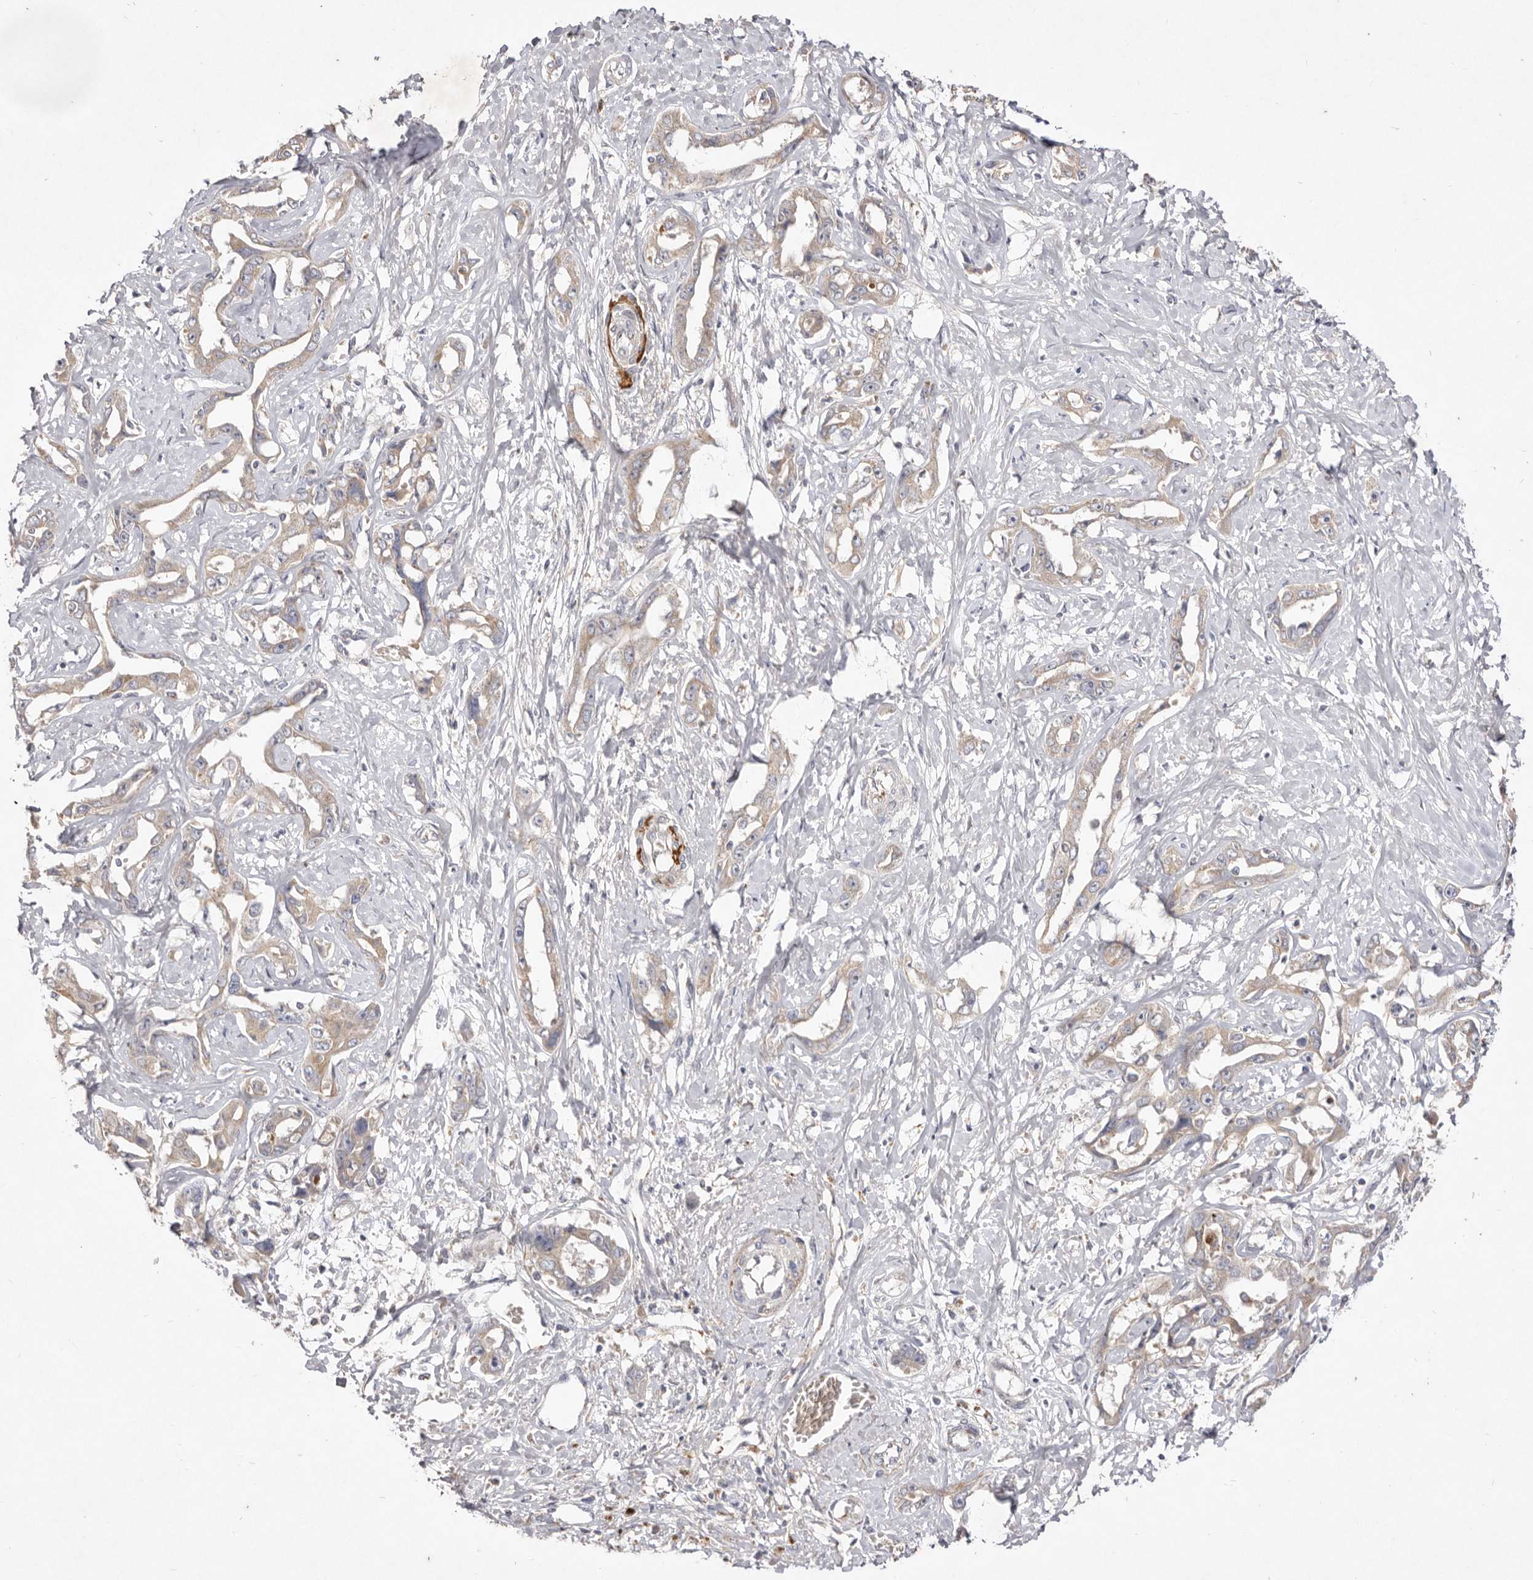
{"staining": {"intensity": "weak", "quantity": ">75%", "location": "cytoplasmic/membranous"}, "tissue": "liver cancer", "cell_type": "Tumor cells", "image_type": "cancer", "snomed": [{"axis": "morphology", "description": "Cholangiocarcinoma"}, {"axis": "topography", "description": "Liver"}], "caption": "An image showing weak cytoplasmic/membranous expression in approximately >75% of tumor cells in liver cancer, as visualized by brown immunohistochemical staining.", "gene": "USP24", "patient": {"sex": "male", "age": 59}}